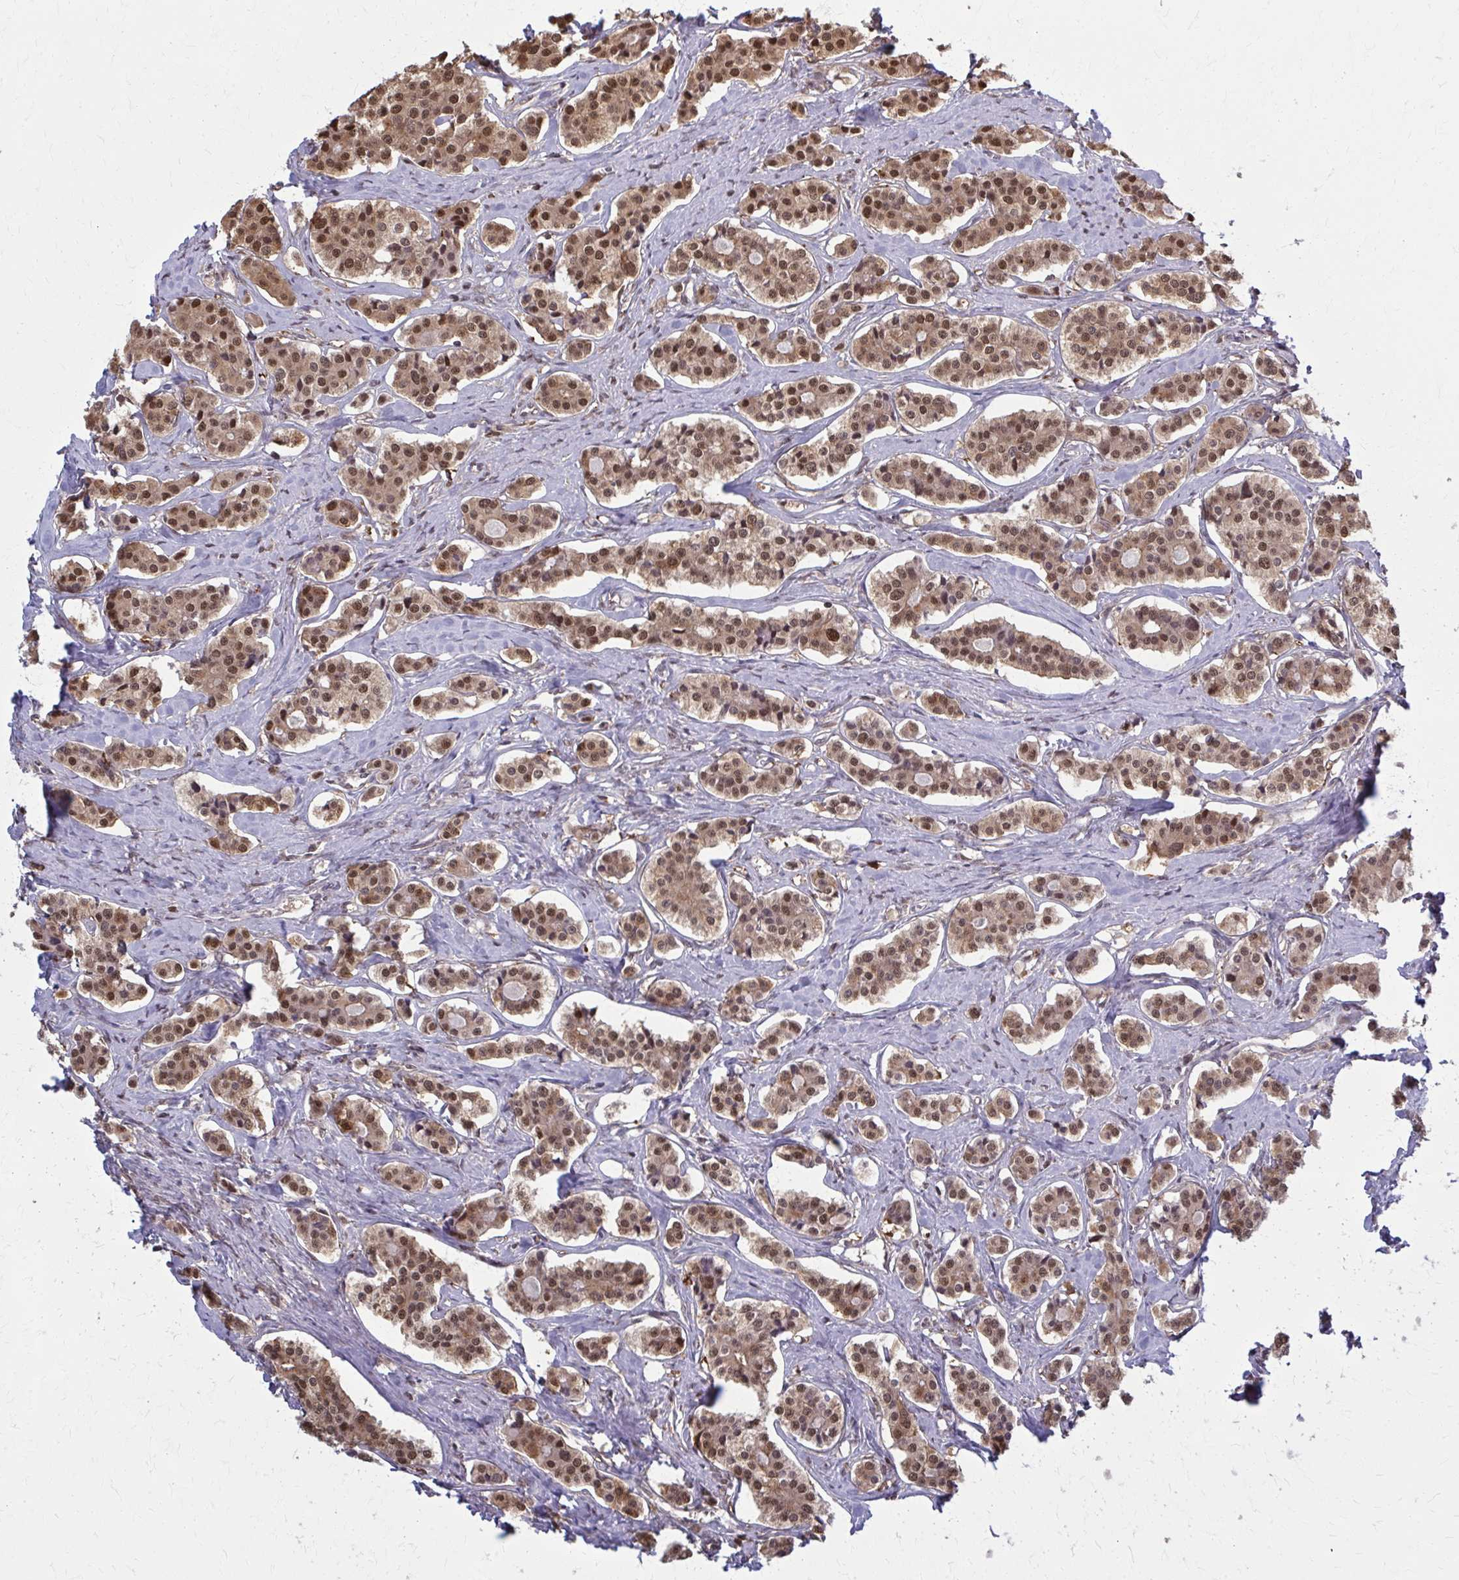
{"staining": {"intensity": "moderate", "quantity": ">75%", "location": "cytoplasmic/membranous,nuclear"}, "tissue": "carcinoid", "cell_type": "Tumor cells", "image_type": "cancer", "snomed": [{"axis": "morphology", "description": "Carcinoid, malignant, NOS"}, {"axis": "topography", "description": "Small intestine"}], "caption": "Immunohistochemistry (IHC) photomicrograph of human carcinoid (malignant) stained for a protein (brown), which demonstrates medium levels of moderate cytoplasmic/membranous and nuclear expression in approximately >75% of tumor cells.", "gene": "MDH1", "patient": {"sex": "male", "age": 63}}